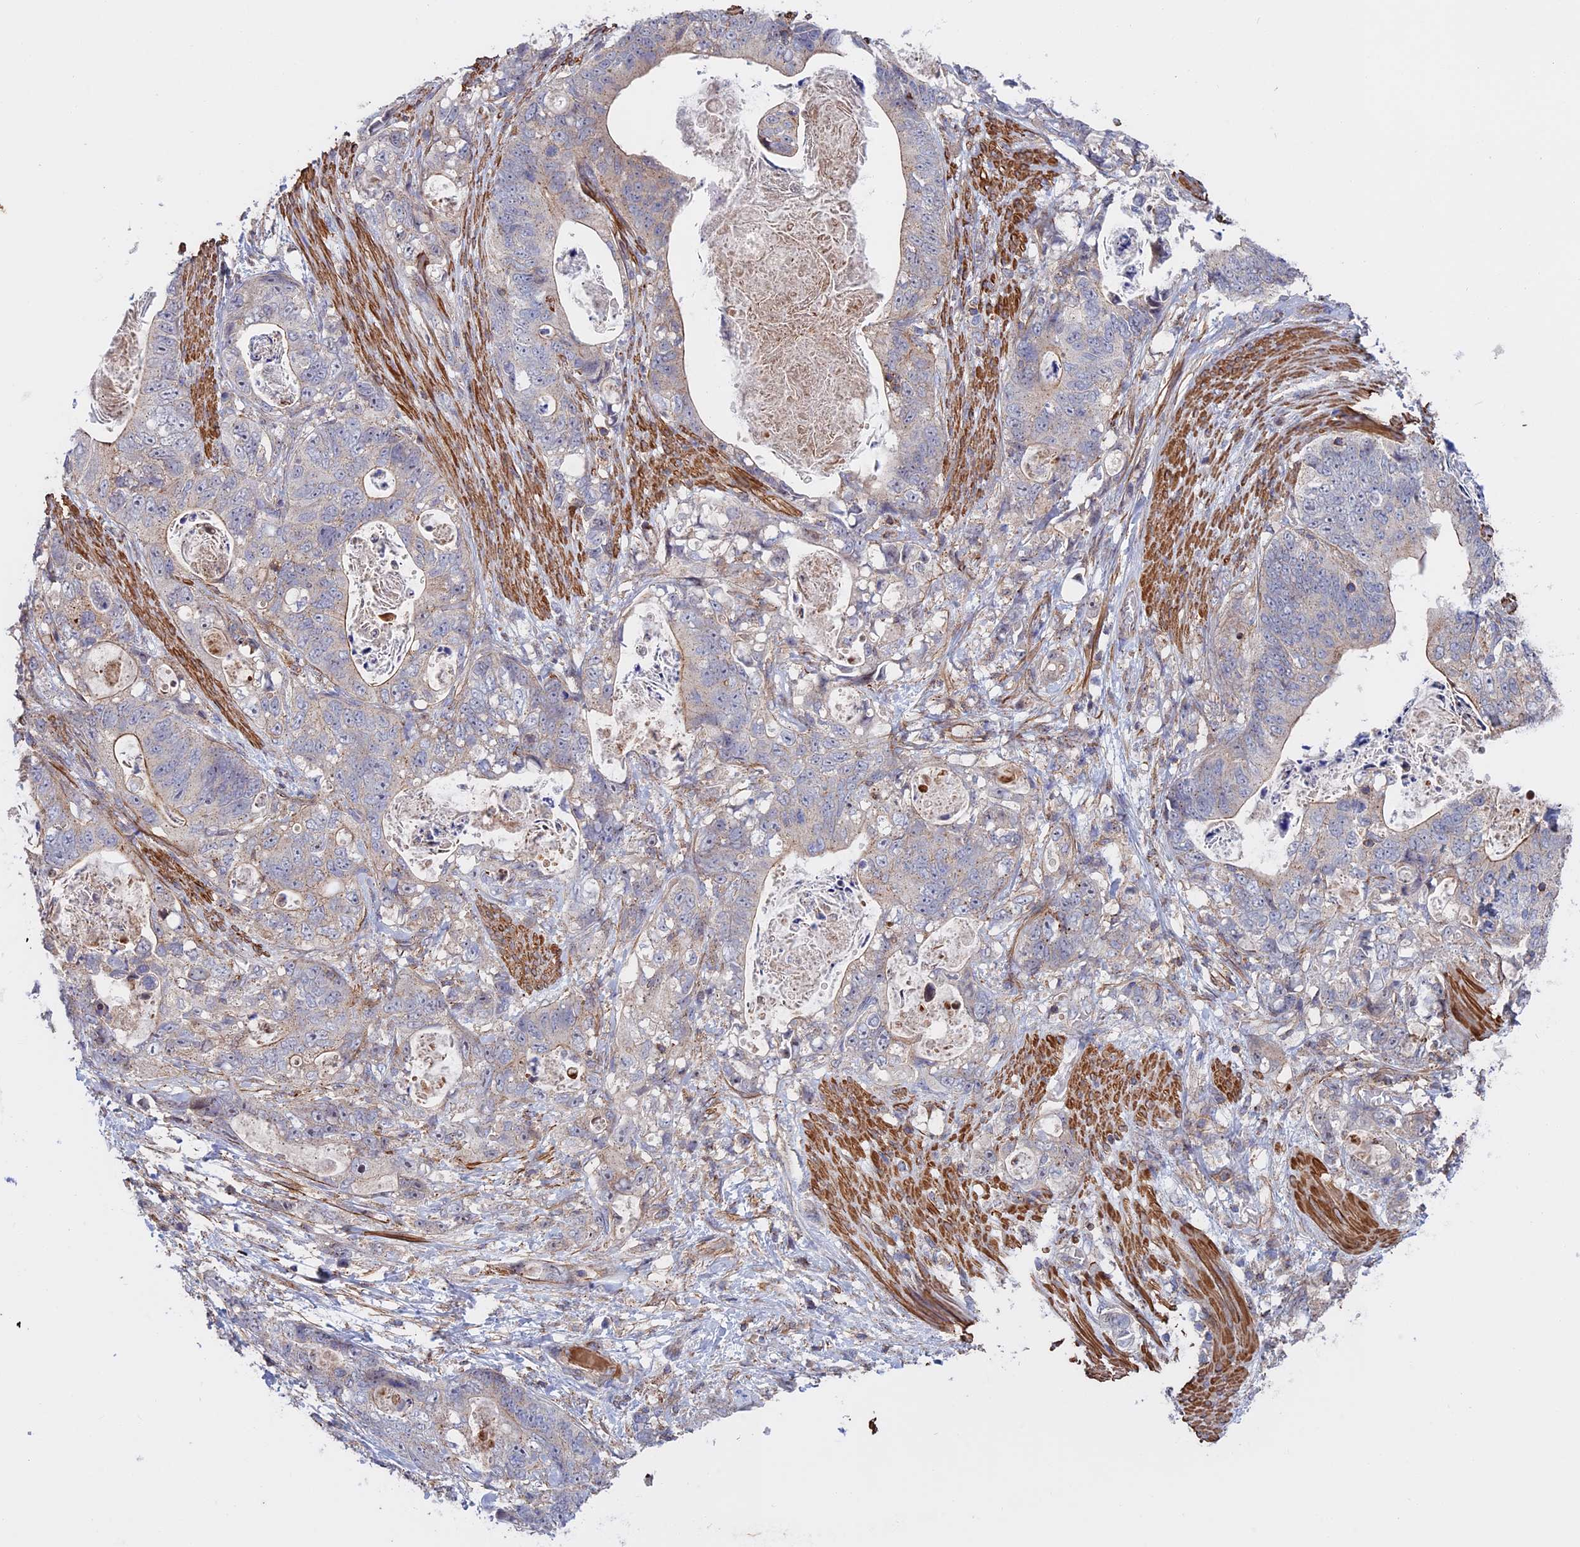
{"staining": {"intensity": "weak", "quantity": "<25%", "location": "cytoplasmic/membranous"}, "tissue": "stomach cancer", "cell_type": "Tumor cells", "image_type": "cancer", "snomed": [{"axis": "morphology", "description": "Normal tissue, NOS"}, {"axis": "morphology", "description": "Adenocarcinoma, NOS"}, {"axis": "topography", "description": "Stomach"}], "caption": "Tumor cells are negative for protein expression in human adenocarcinoma (stomach).", "gene": "LYPD5", "patient": {"sex": "female", "age": 89}}